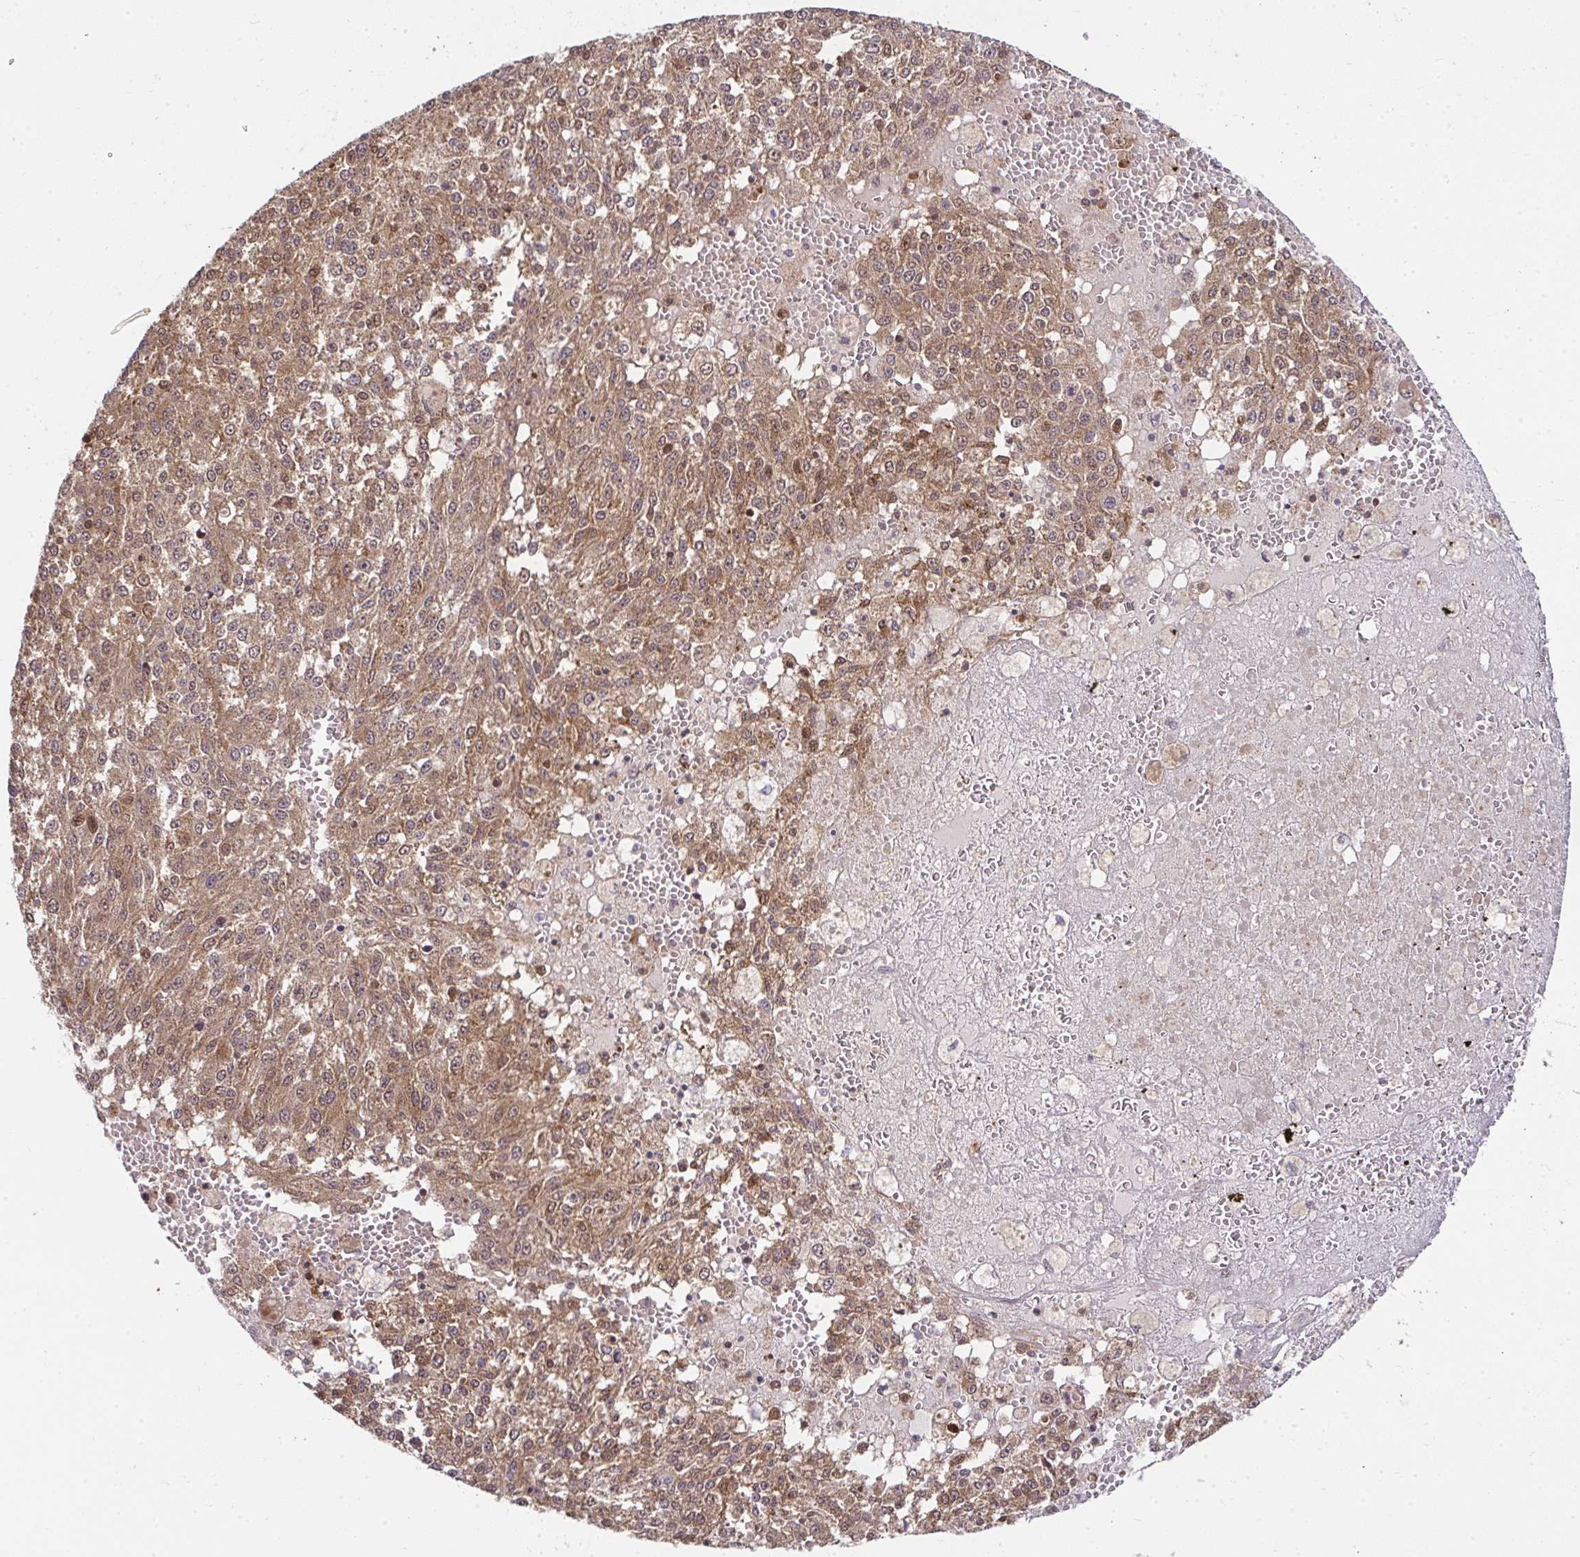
{"staining": {"intensity": "moderate", "quantity": ">75%", "location": "cytoplasmic/membranous,nuclear"}, "tissue": "melanoma", "cell_type": "Tumor cells", "image_type": "cancer", "snomed": [{"axis": "morphology", "description": "Malignant melanoma, Metastatic site"}, {"axis": "topography", "description": "Lymph node"}], "caption": "Immunohistochemistry (DAB (3,3'-diaminobenzidine)) staining of melanoma reveals moderate cytoplasmic/membranous and nuclear protein expression in about >75% of tumor cells.", "gene": "RDH14", "patient": {"sex": "female", "age": 64}}